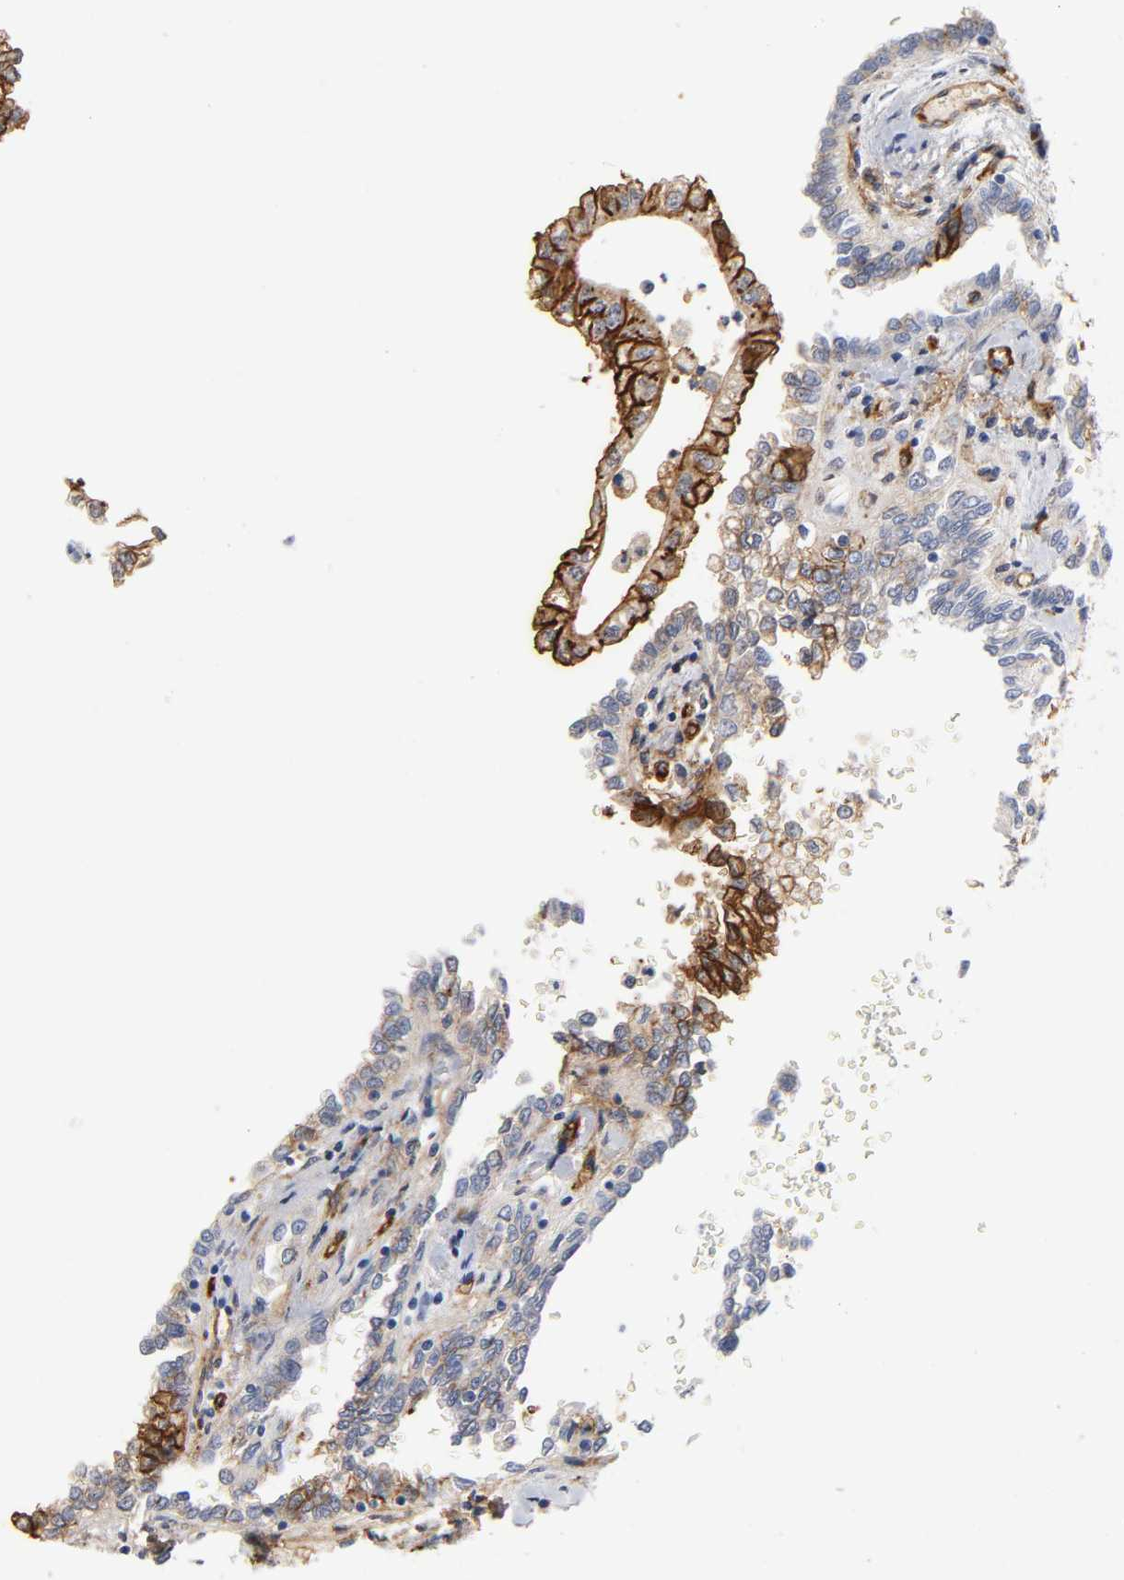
{"staining": {"intensity": "strong", "quantity": ">75%", "location": "cytoplasmic/membranous"}, "tissue": "renal cancer", "cell_type": "Tumor cells", "image_type": "cancer", "snomed": [{"axis": "morphology", "description": "Inflammation, NOS"}, {"axis": "morphology", "description": "Adenocarcinoma, NOS"}, {"axis": "topography", "description": "Kidney"}], "caption": "This histopathology image shows immunohistochemistry staining of human renal cancer (adenocarcinoma), with high strong cytoplasmic/membranous positivity in about >75% of tumor cells.", "gene": "ICAM1", "patient": {"sex": "male", "age": 68}}